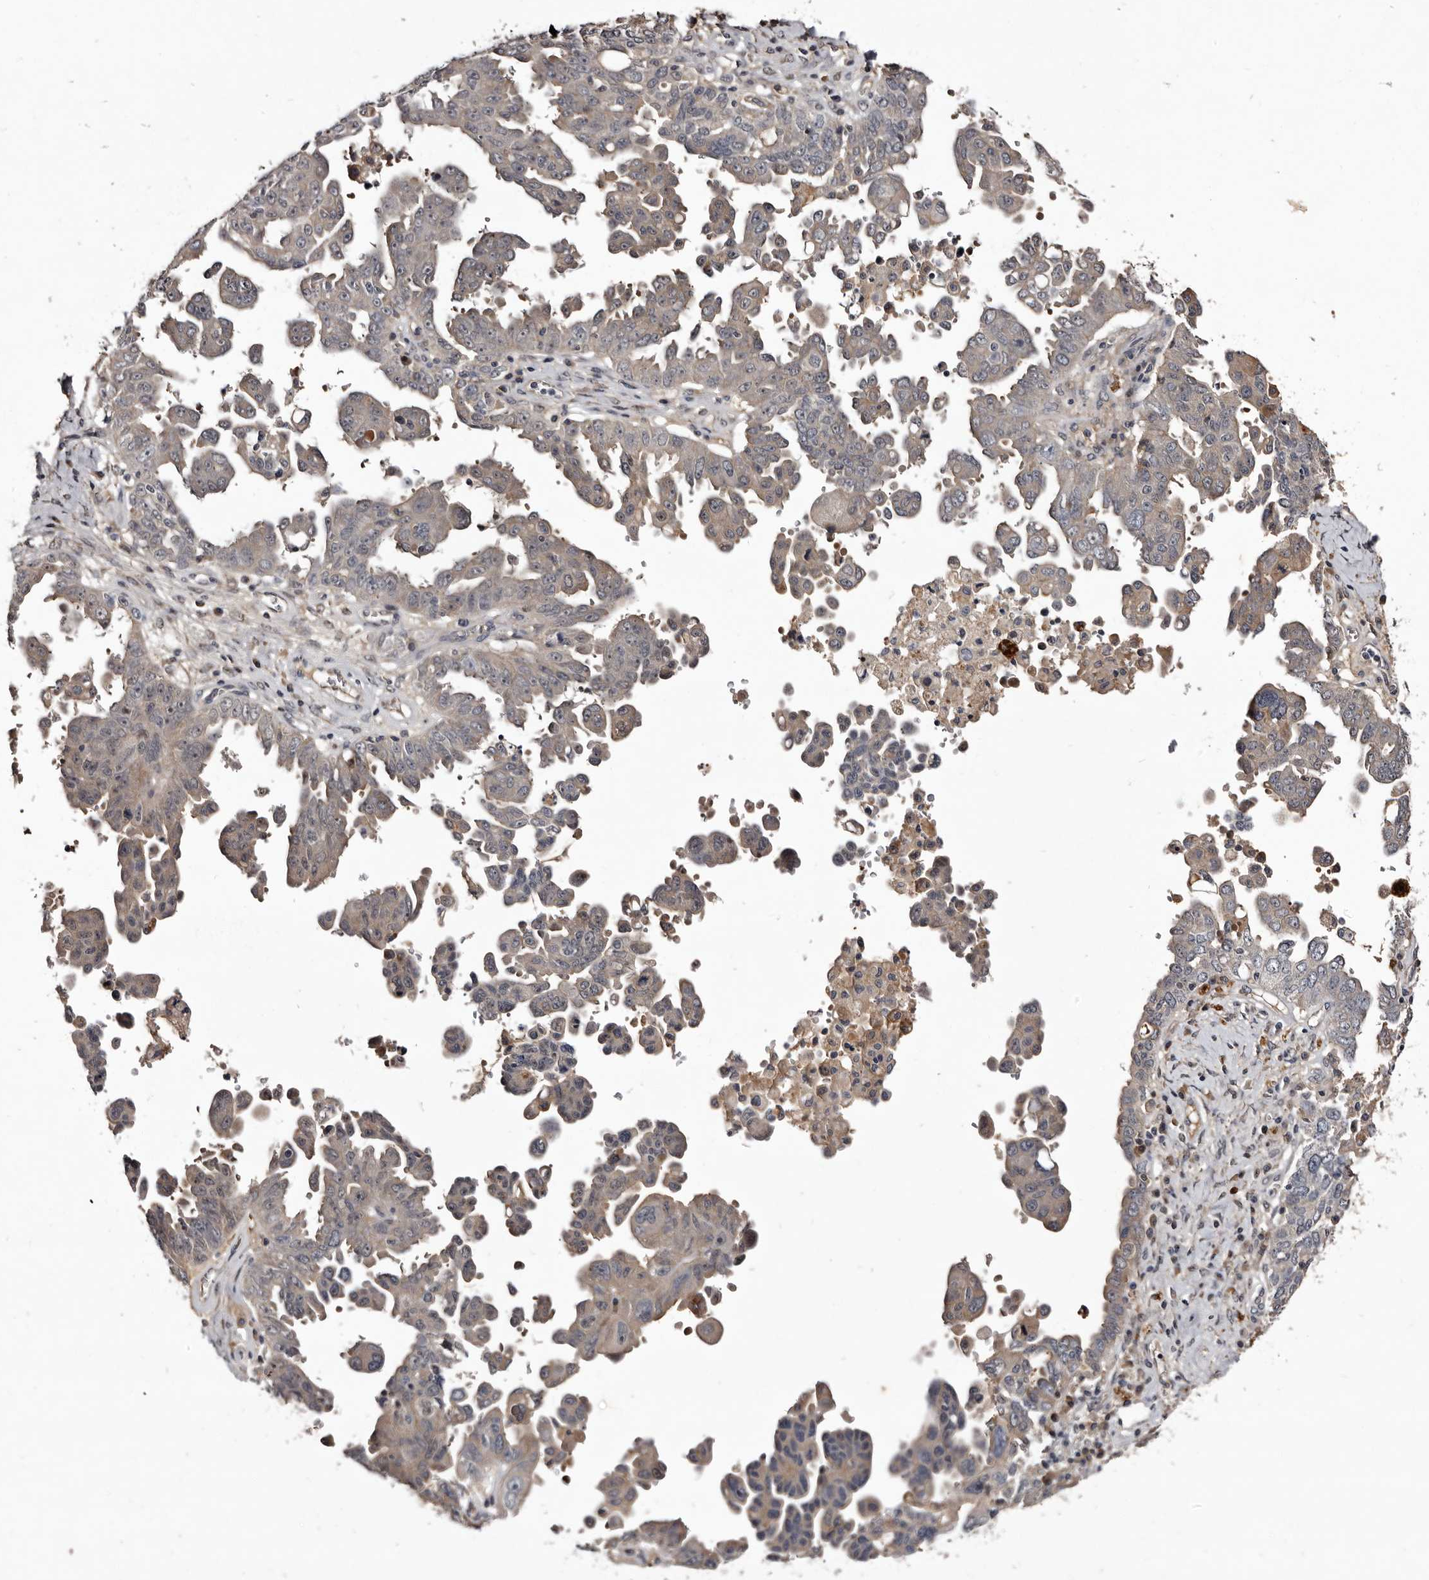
{"staining": {"intensity": "weak", "quantity": "25%-75%", "location": "cytoplasmic/membranous"}, "tissue": "ovarian cancer", "cell_type": "Tumor cells", "image_type": "cancer", "snomed": [{"axis": "morphology", "description": "Carcinoma, endometroid"}, {"axis": "topography", "description": "Ovary"}], "caption": "DAB immunohistochemical staining of human ovarian cancer shows weak cytoplasmic/membranous protein positivity in about 25%-75% of tumor cells. (Stains: DAB in brown, nuclei in blue, Microscopy: brightfield microscopy at high magnification).", "gene": "LANCL2", "patient": {"sex": "female", "age": 62}}